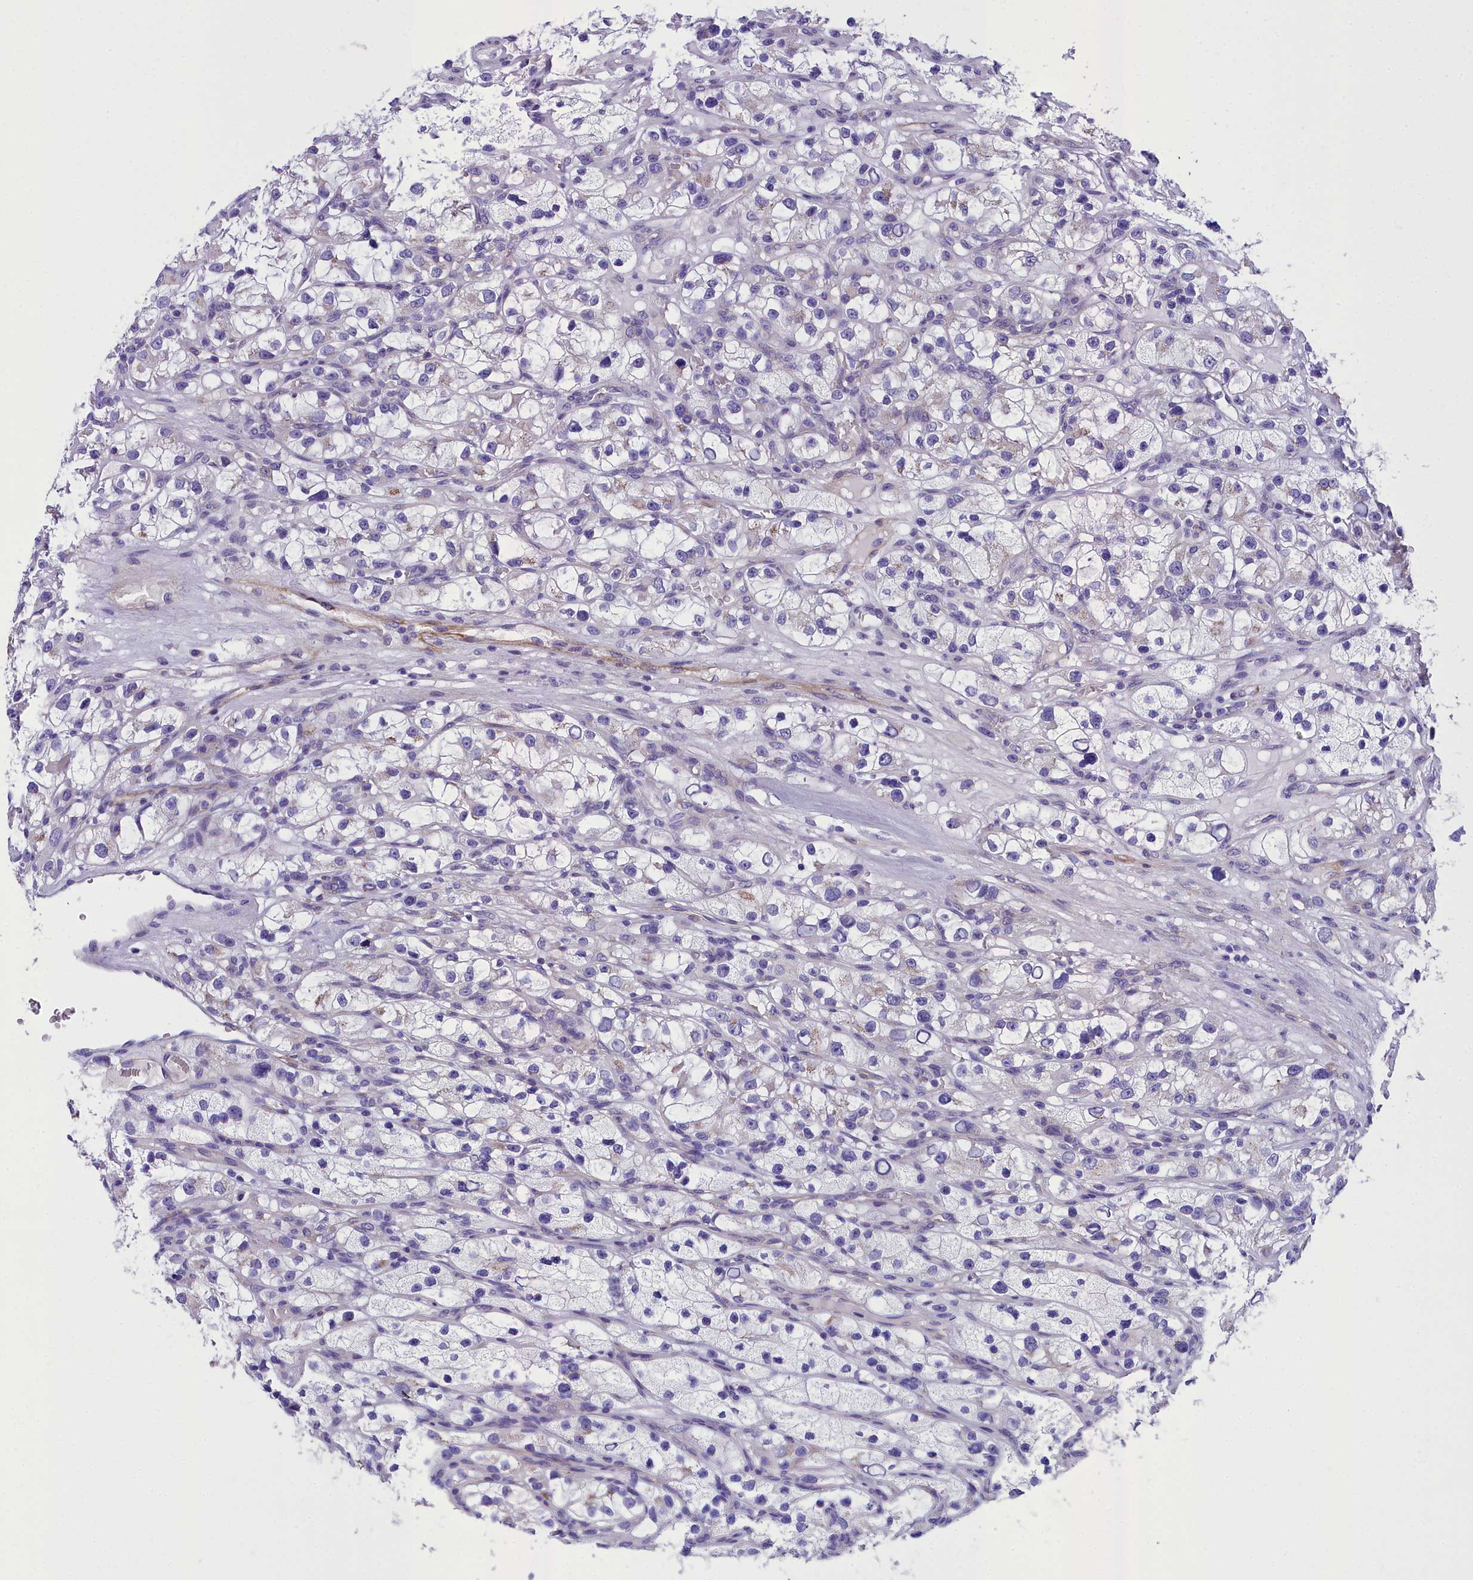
{"staining": {"intensity": "negative", "quantity": "none", "location": "none"}, "tissue": "renal cancer", "cell_type": "Tumor cells", "image_type": "cancer", "snomed": [{"axis": "morphology", "description": "Adenocarcinoma, NOS"}, {"axis": "topography", "description": "Kidney"}], "caption": "Immunohistochemistry micrograph of neoplastic tissue: human renal adenocarcinoma stained with DAB (3,3'-diaminobenzidine) demonstrates no significant protein positivity in tumor cells.", "gene": "GFRA1", "patient": {"sex": "female", "age": 57}}